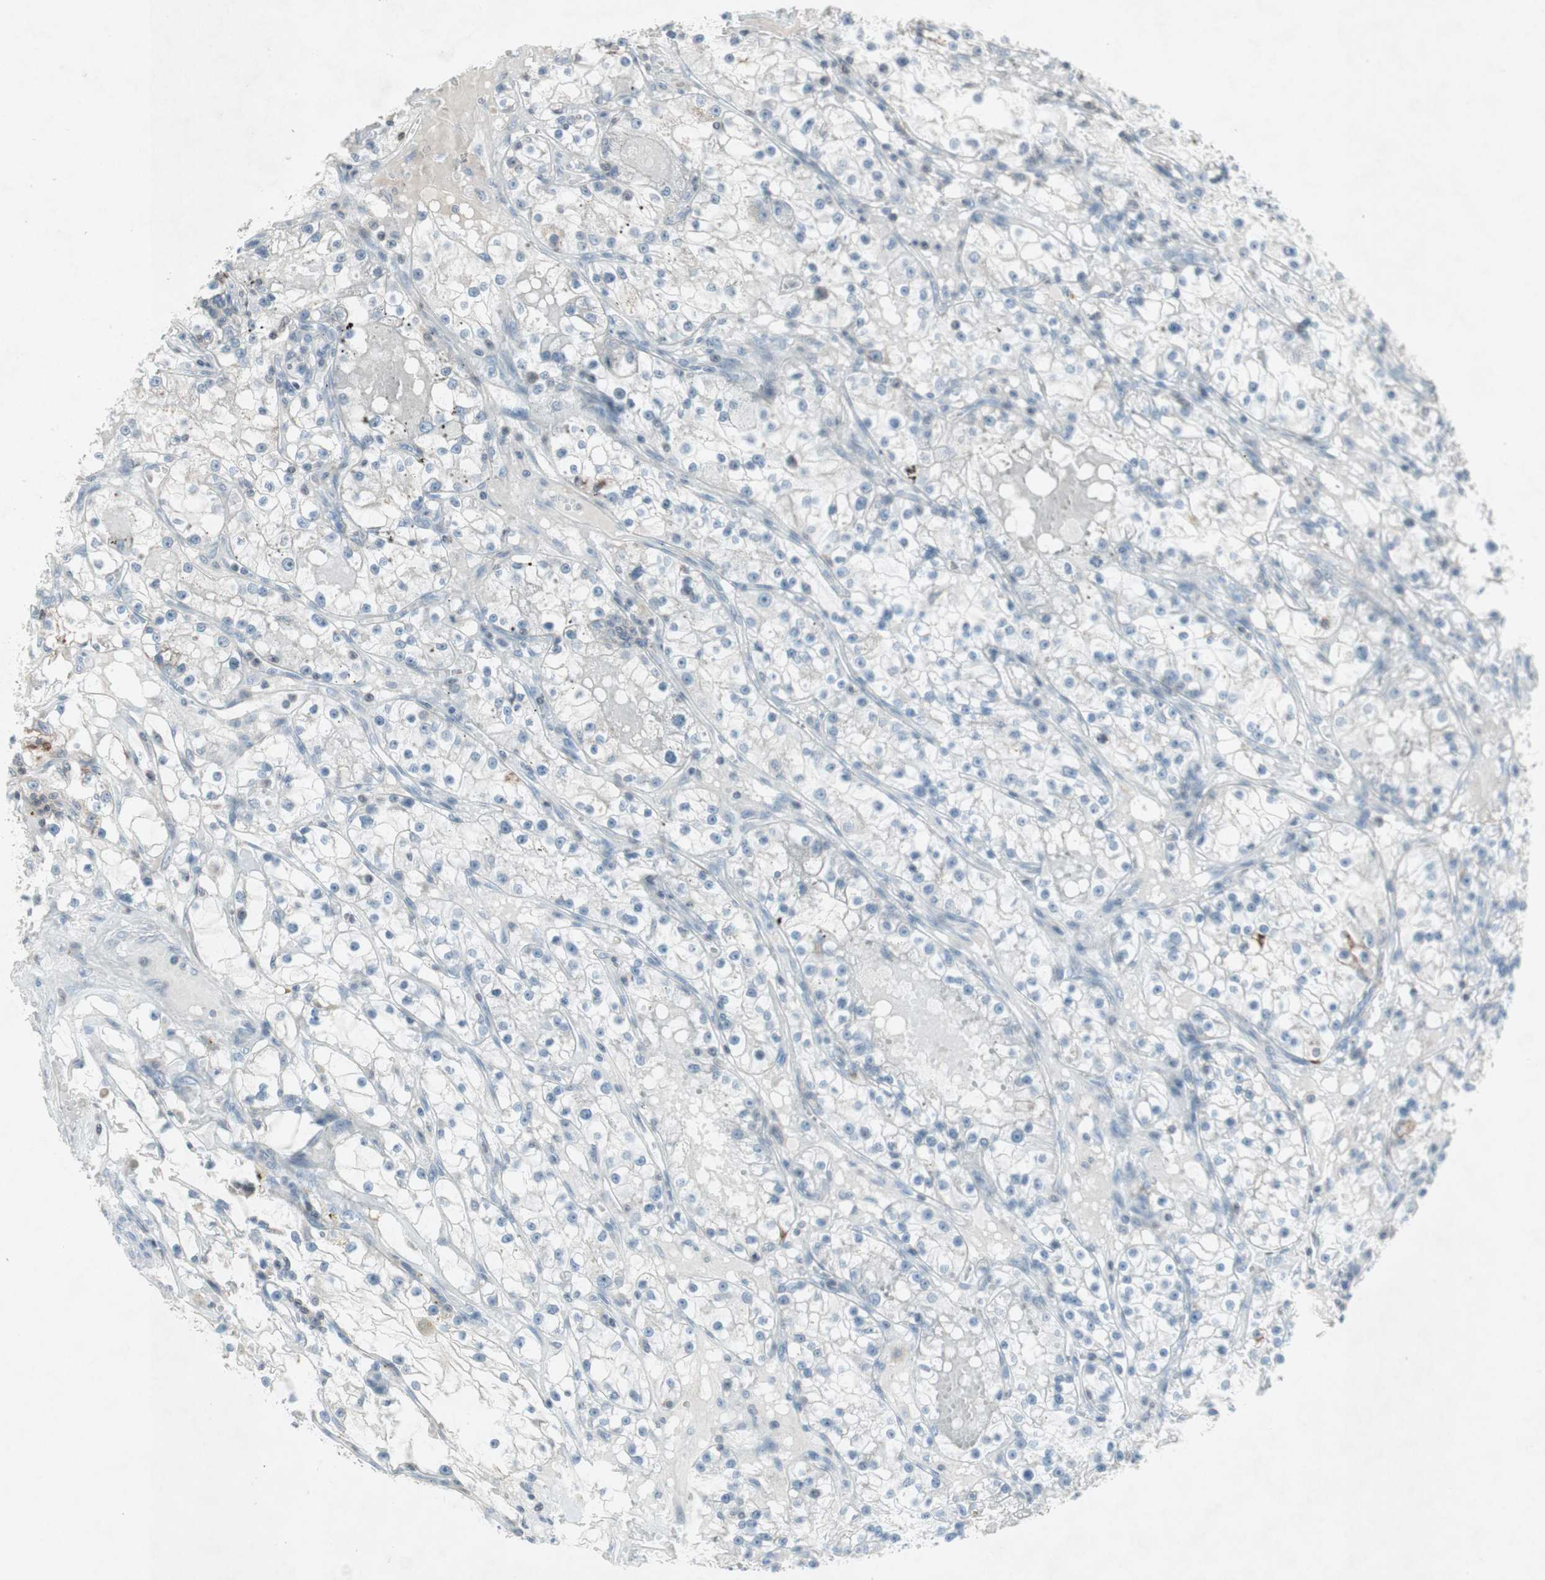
{"staining": {"intensity": "strong", "quantity": "<25%", "location": "cytoplasmic/membranous"}, "tissue": "renal cancer", "cell_type": "Tumor cells", "image_type": "cancer", "snomed": [{"axis": "morphology", "description": "Adenocarcinoma, NOS"}, {"axis": "topography", "description": "Kidney"}], "caption": "Adenocarcinoma (renal) stained with a protein marker demonstrates strong staining in tumor cells.", "gene": "ARG2", "patient": {"sex": "male", "age": 56}}